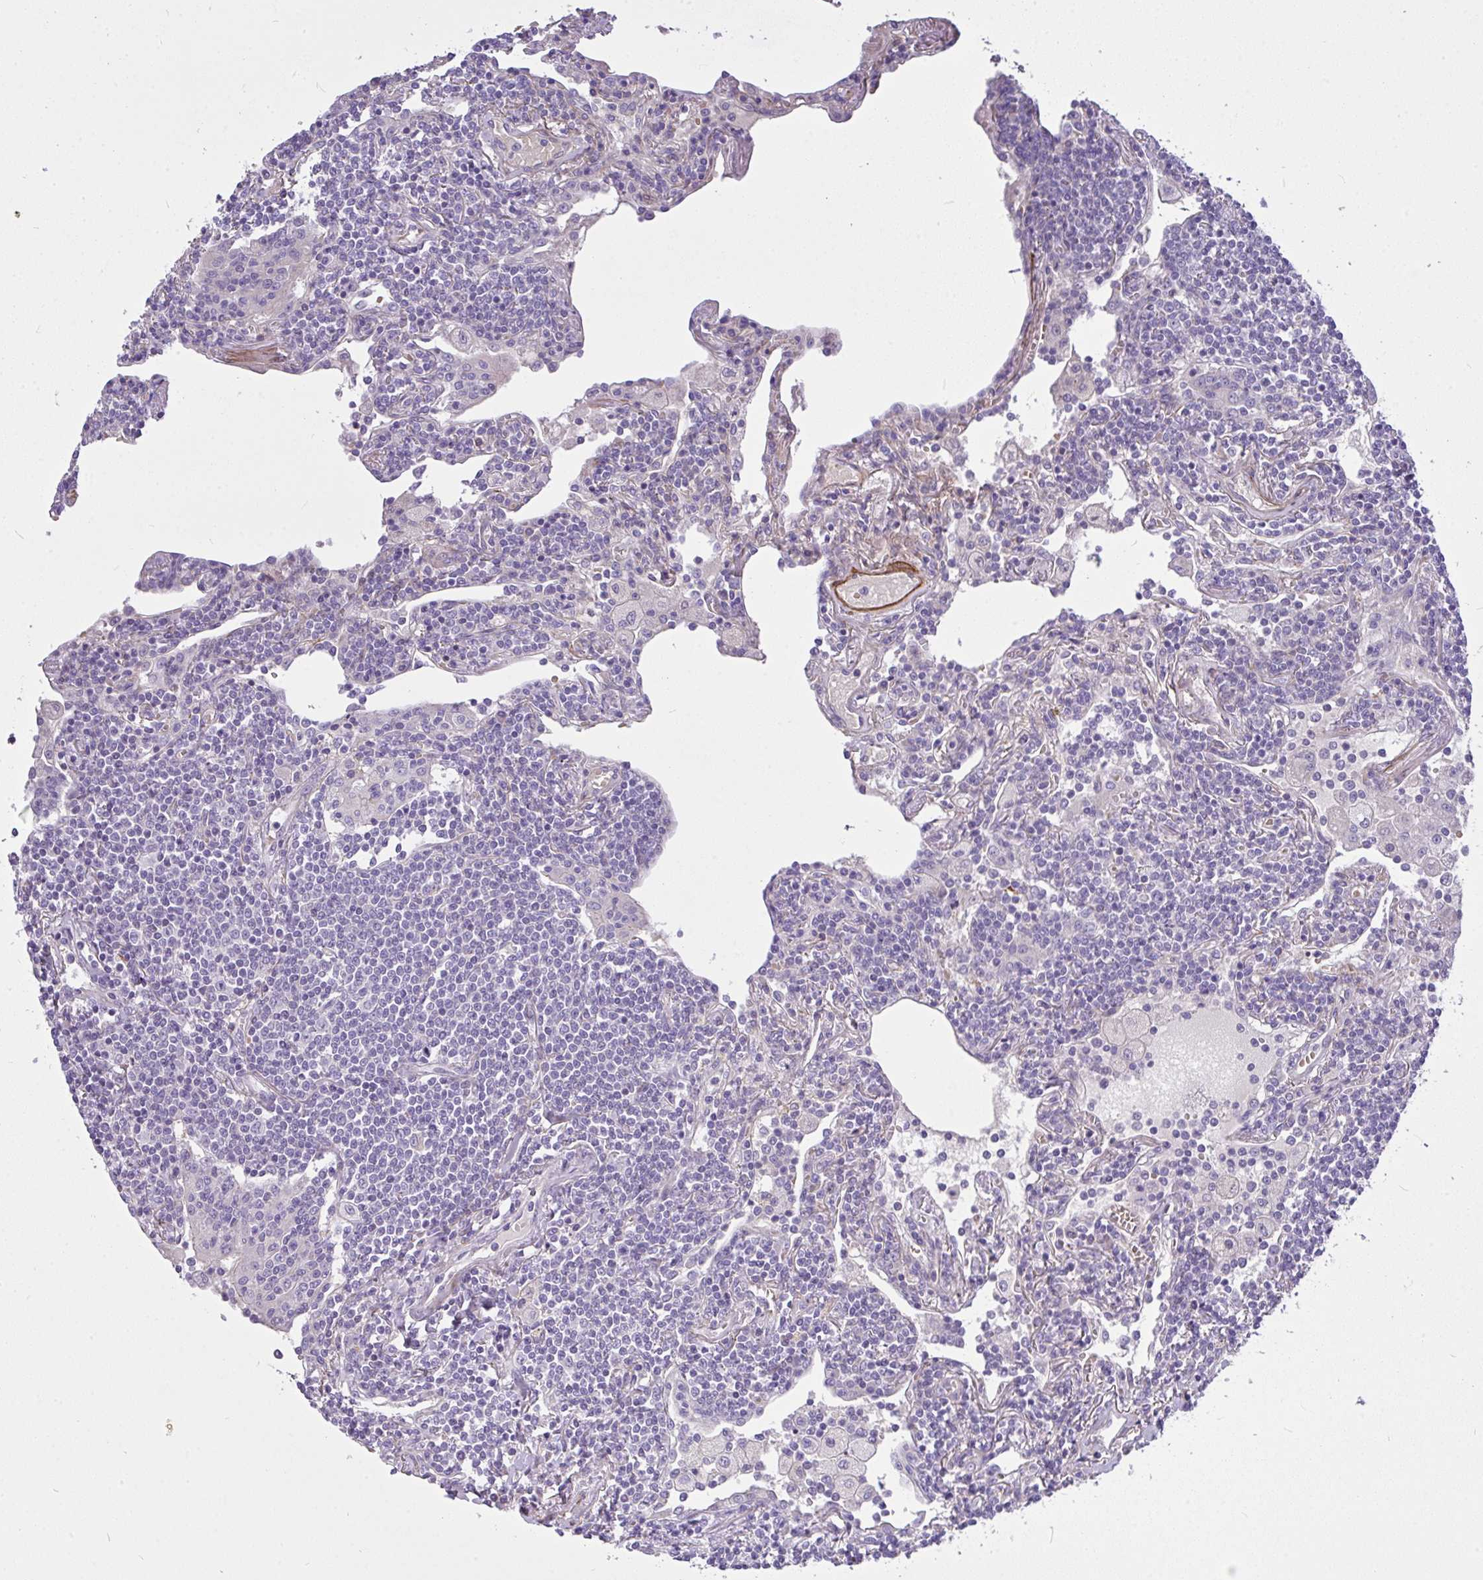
{"staining": {"intensity": "negative", "quantity": "none", "location": "none"}, "tissue": "lymphoma", "cell_type": "Tumor cells", "image_type": "cancer", "snomed": [{"axis": "morphology", "description": "Malignant lymphoma, non-Hodgkin's type, Low grade"}, {"axis": "topography", "description": "Lung"}], "caption": "A histopathology image of lymphoma stained for a protein demonstrates no brown staining in tumor cells. Brightfield microscopy of IHC stained with DAB (brown) and hematoxylin (blue), captured at high magnification.", "gene": "MOCS1", "patient": {"sex": "female", "age": 71}}